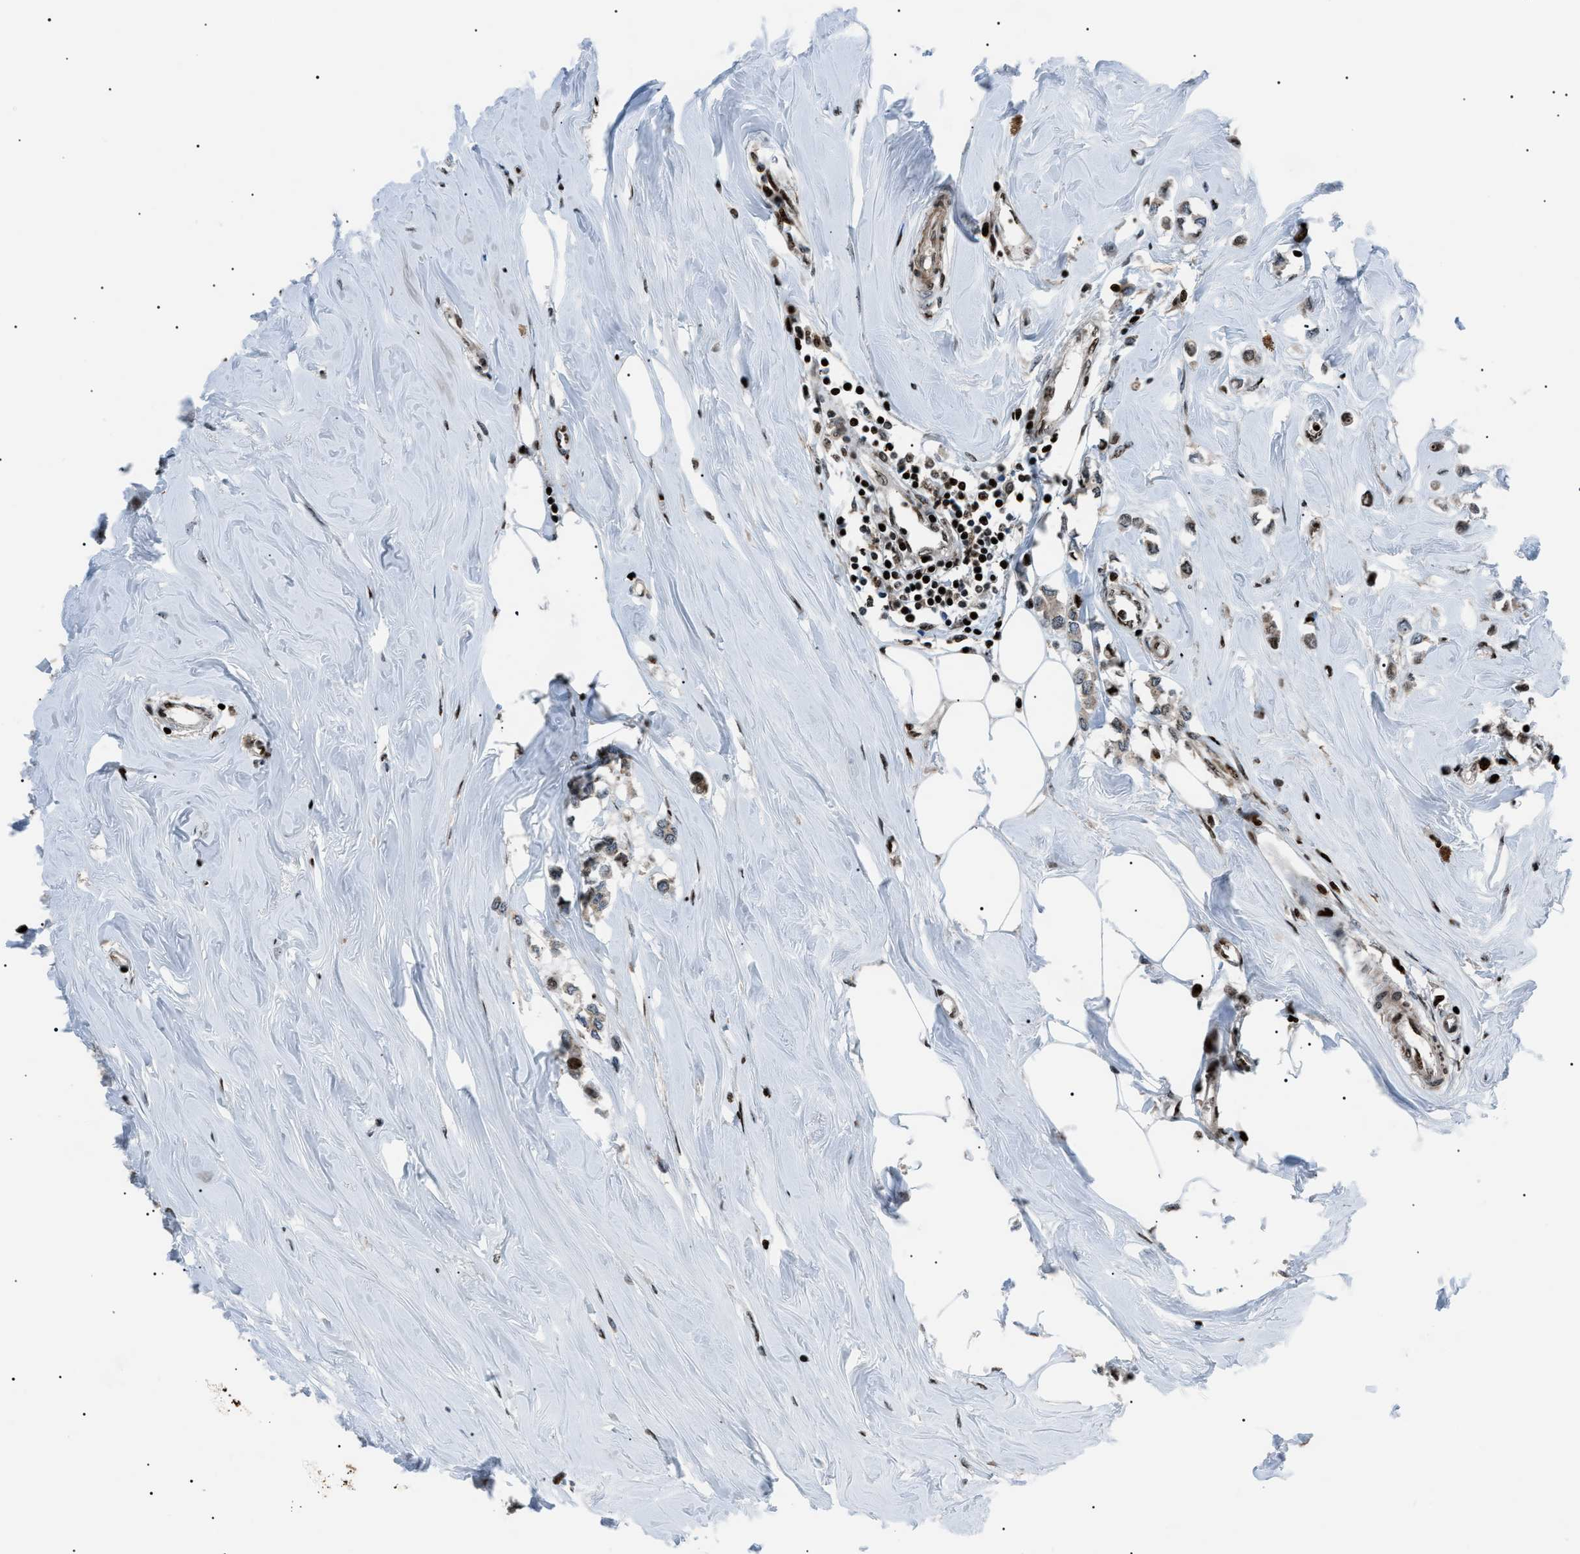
{"staining": {"intensity": "weak", "quantity": "<25%", "location": "nuclear"}, "tissue": "breast cancer", "cell_type": "Tumor cells", "image_type": "cancer", "snomed": [{"axis": "morphology", "description": "Lobular carcinoma"}, {"axis": "topography", "description": "Breast"}], "caption": "This is a photomicrograph of IHC staining of breast lobular carcinoma, which shows no expression in tumor cells. Brightfield microscopy of IHC stained with DAB (3,3'-diaminobenzidine) (brown) and hematoxylin (blue), captured at high magnification.", "gene": "PRKX", "patient": {"sex": "female", "age": 51}}